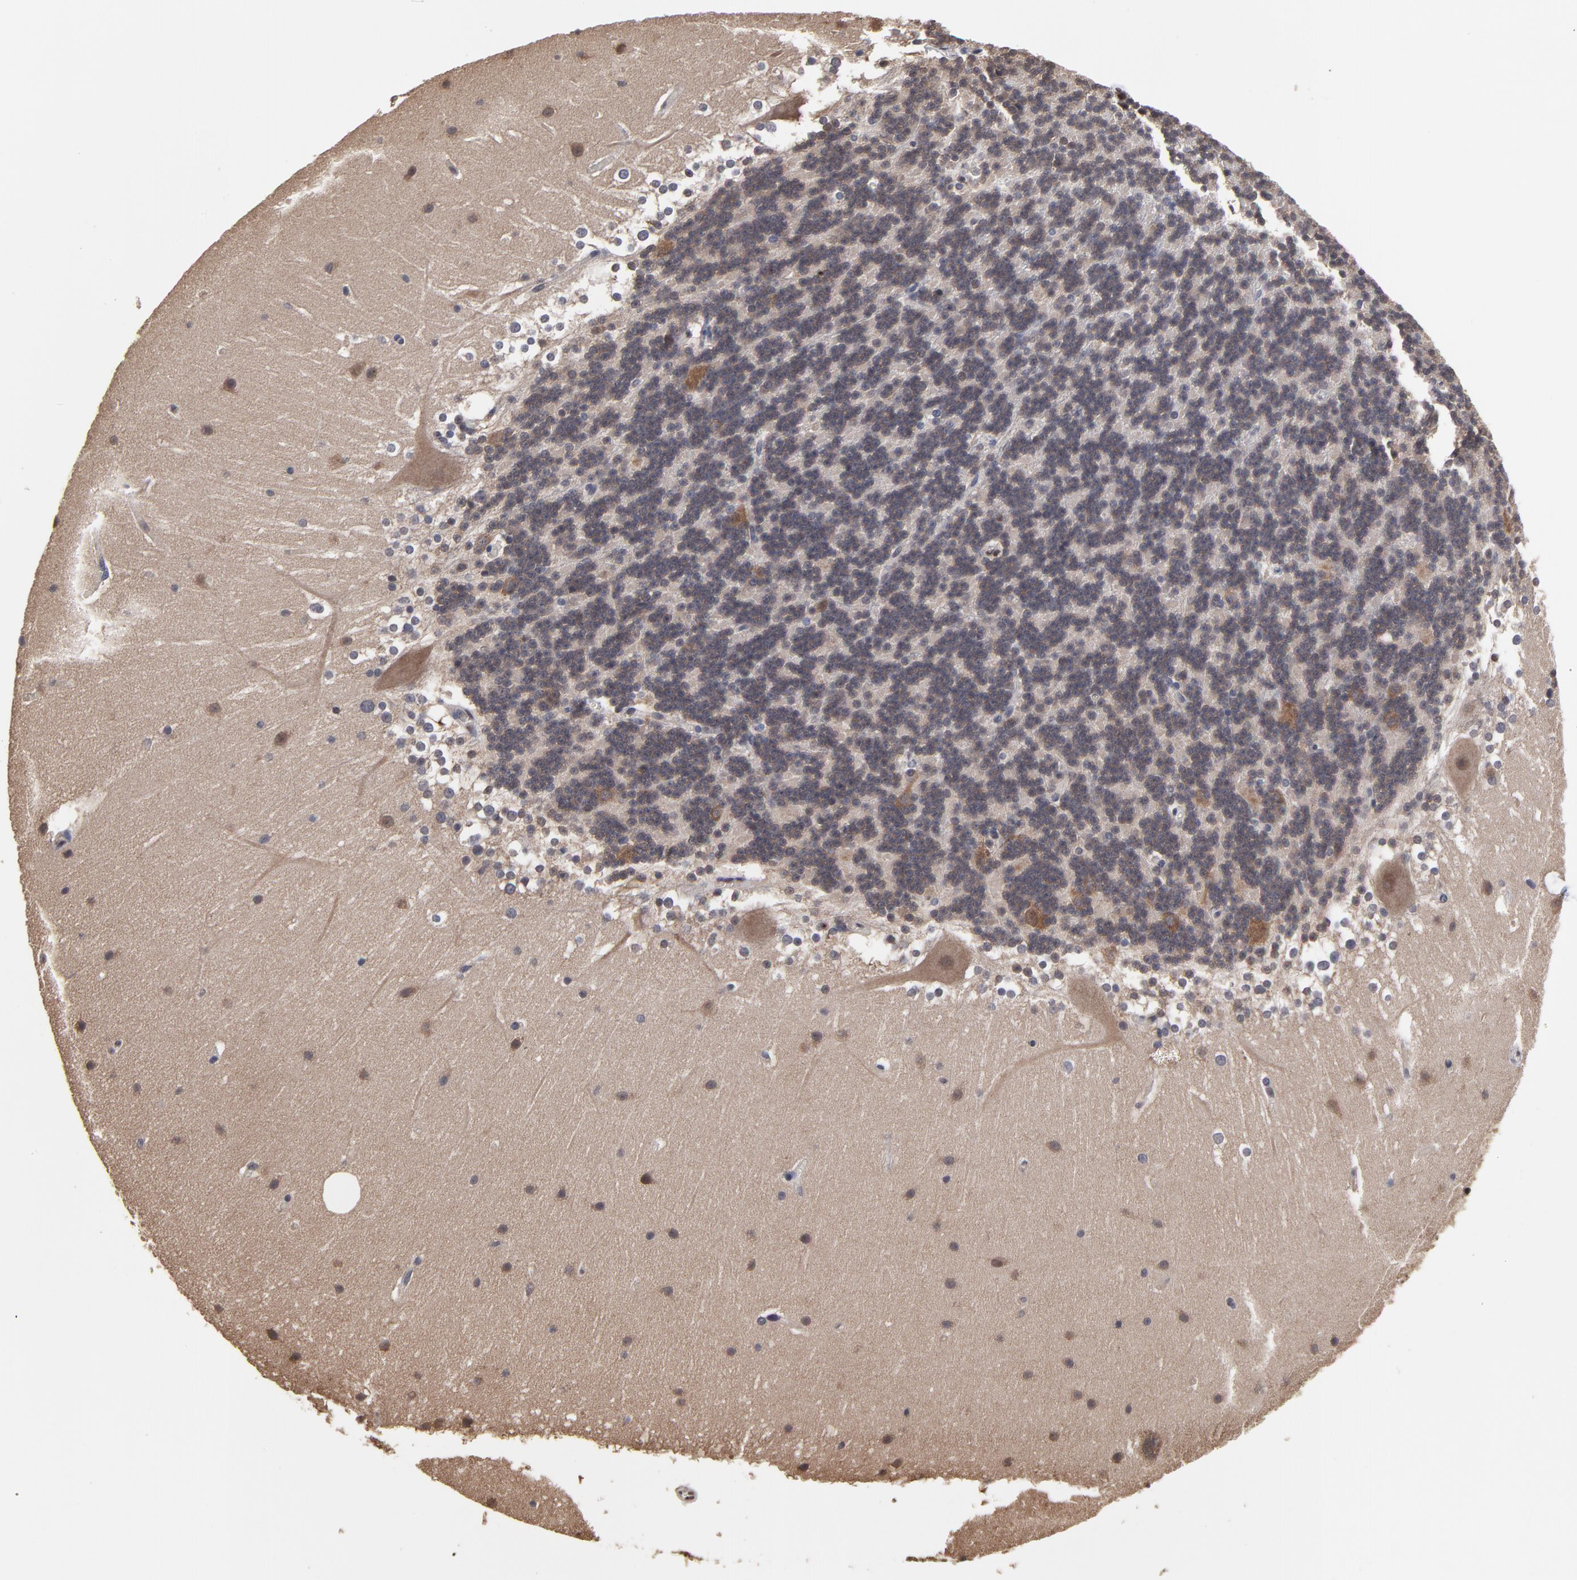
{"staining": {"intensity": "weak", "quantity": ">75%", "location": "cytoplasmic/membranous"}, "tissue": "cerebellum", "cell_type": "Cells in granular layer", "image_type": "normal", "snomed": [{"axis": "morphology", "description": "Normal tissue, NOS"}, {"axis": "topography", "description": "Cerebellum"}], "caption": "Cerebellum stained with DAB immunohistochemistry (IHC) shows low levels of weak cytoplasmic/membranous staining in about >75% of cells in granular layer.", "gene": "CCT2", "patient": {"sex": "female", "age": 19}}